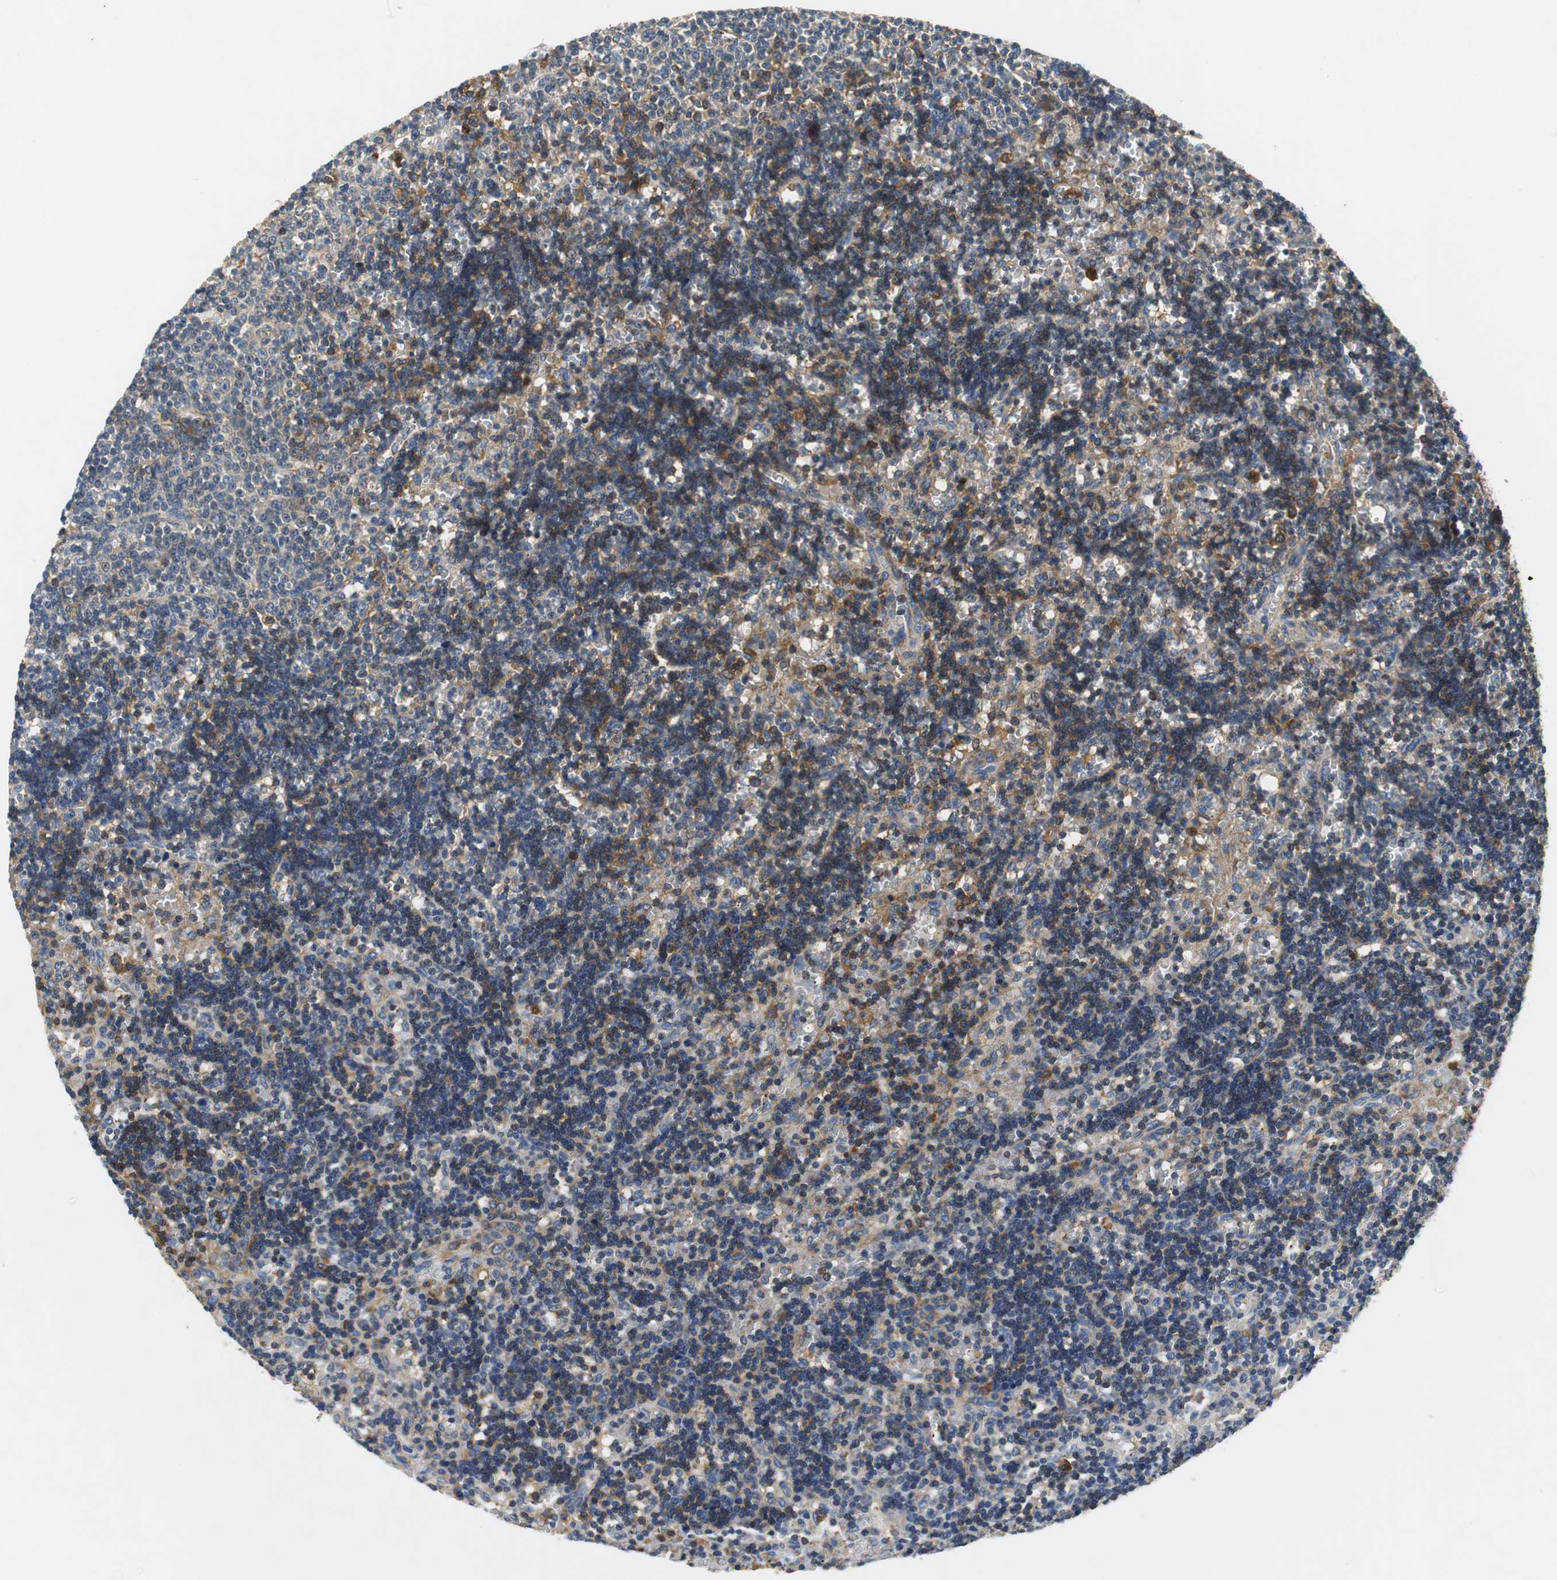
{"staining": {"intensity": "weak", "quantity": "25%-75%", "location": "cytoplasmic/membranous,nuclear"}, "tissue": "lymphoma", "cell_type": "Tumor cells", "image_type": "cancer", "snomed": [{"axis": "morphology", "description": "Malignant lymphoma, non-Hodgkin's type, Low grade"}, {"axis": "topography", "description": "Spleen"}], "caption": "Immunohistochemical staining of human low-grade malignant lymphoma, non-Hodgkin's type exhibits low levels of weak cytoplasmic/membranous and nuclear positivity in approximately 25%-75% of tumor cells. (DAB (3,3'-diaminobenzidine) IHC, brown staining for protein, blue staining for nuclei).", "gene": "ORM1", "patient": {"sex": "male", "age": 60}}